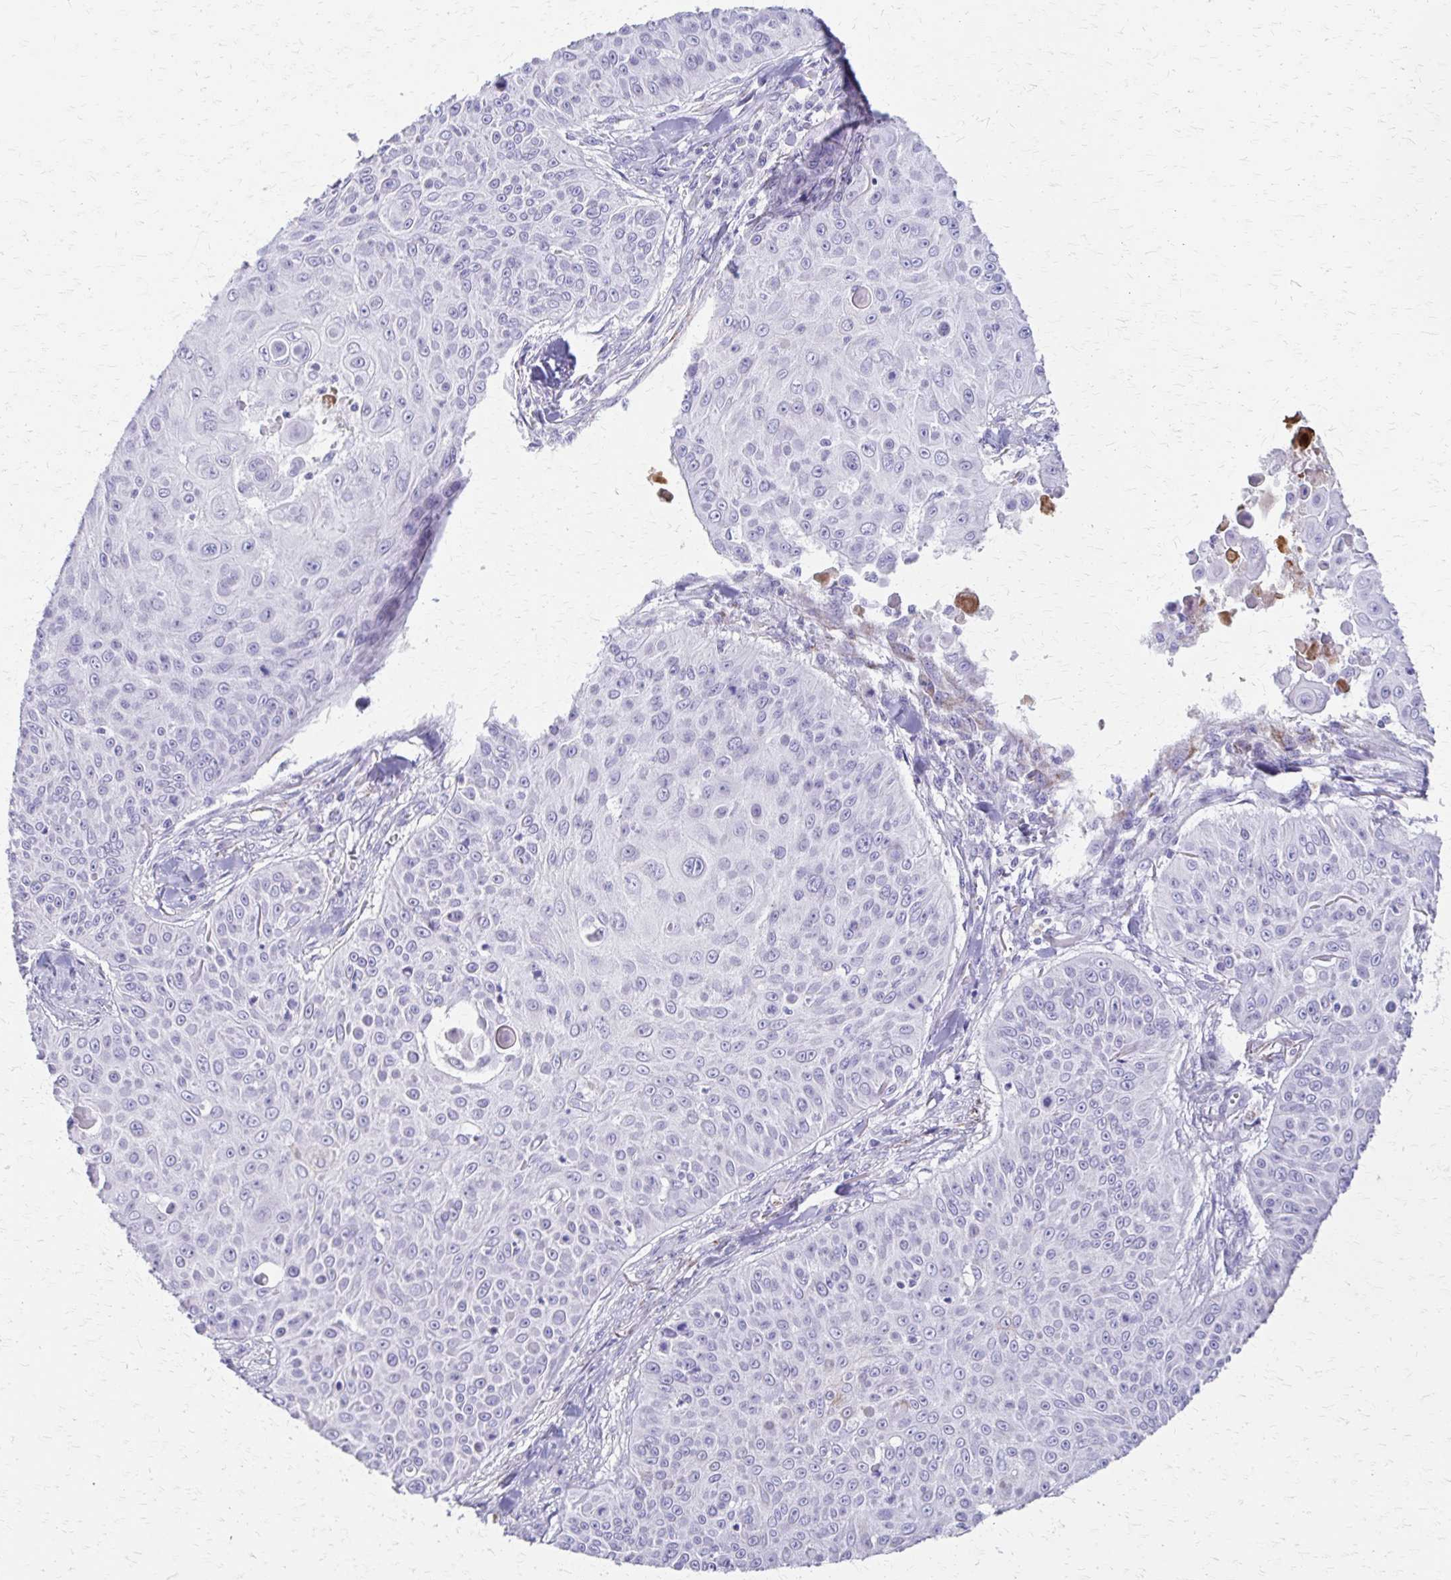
{"staining": {"intensity": "moderate", "quantity": "<25%", "location": "cytoplasmic/membranous"}, "tissue": "skin cancer", "cell_type": "Tumor cells", "image_type": "cancer", "snomed": [{"axis": "morphology", "description": "Squamous cell carcinoma, NOS"}, {"axis": "topography", "description": "Skin"}], "caption": "Tumor cells reveal low levels of moderate cytoplasmic/membranous positivity in approximately <25% of cells in human skin cancer. (IHC, brightfield microscopy, high magnification).", "gene": "ZSCAN5B", "patient": {"sex": "male", "age": 82}}